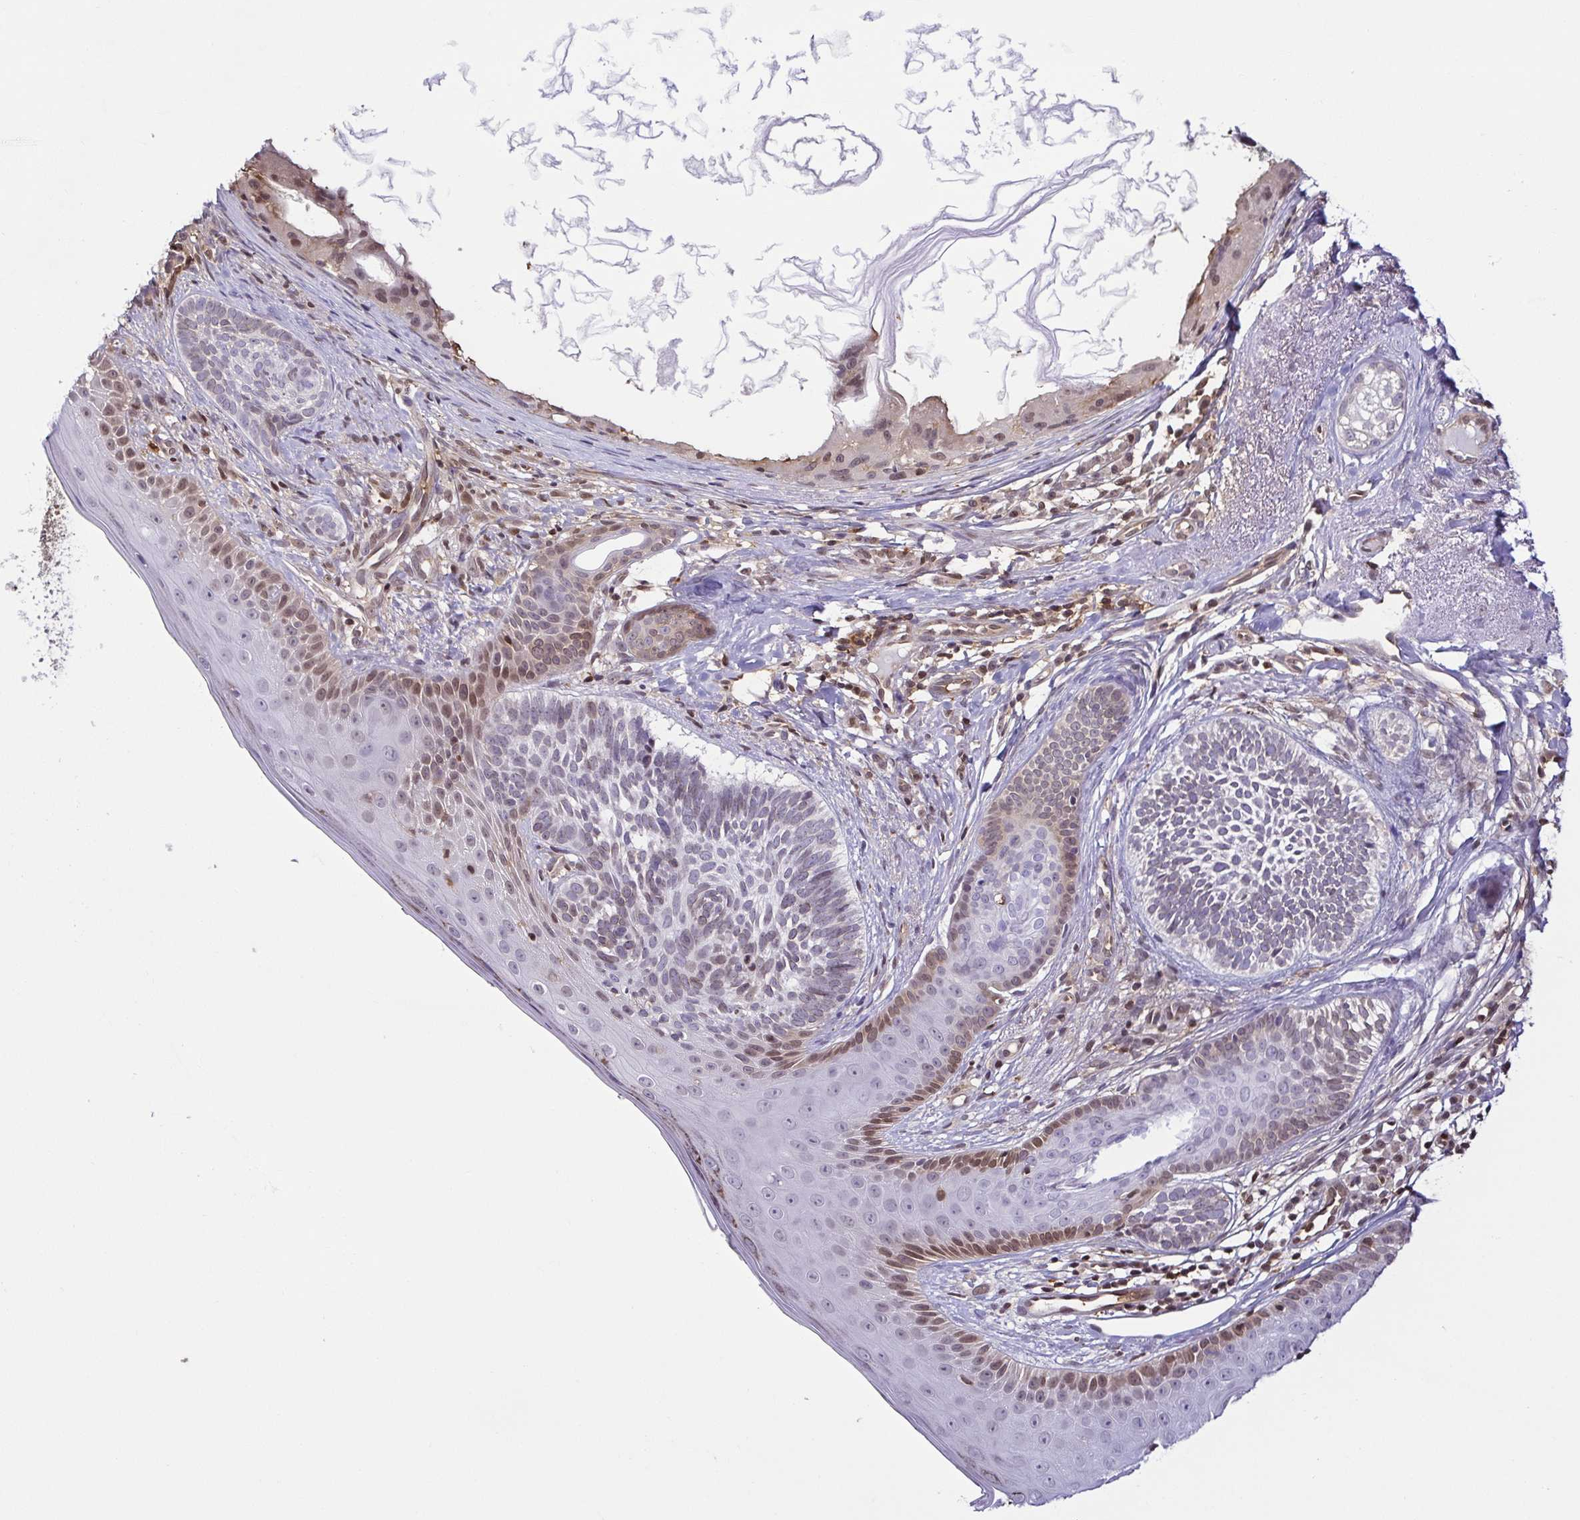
{"staining": {"intensity": "weak", "quantity": "<25%", "location": "nuclear"}, "tissue": "skin cancer", "cell_type": "Tumor cells", "image_type": "cancer", "snomed": [{"axis": "morphology", "description": "Basal cell carcinoma"}, {"axis": "topography", "description": "Skin"}], "caption": "Skin cancer was stained to show a protein in brown. There is no significant positivity in tumor cells.", "gene": "PSMB9", "patient": {"sex": "female", "age": 74}}